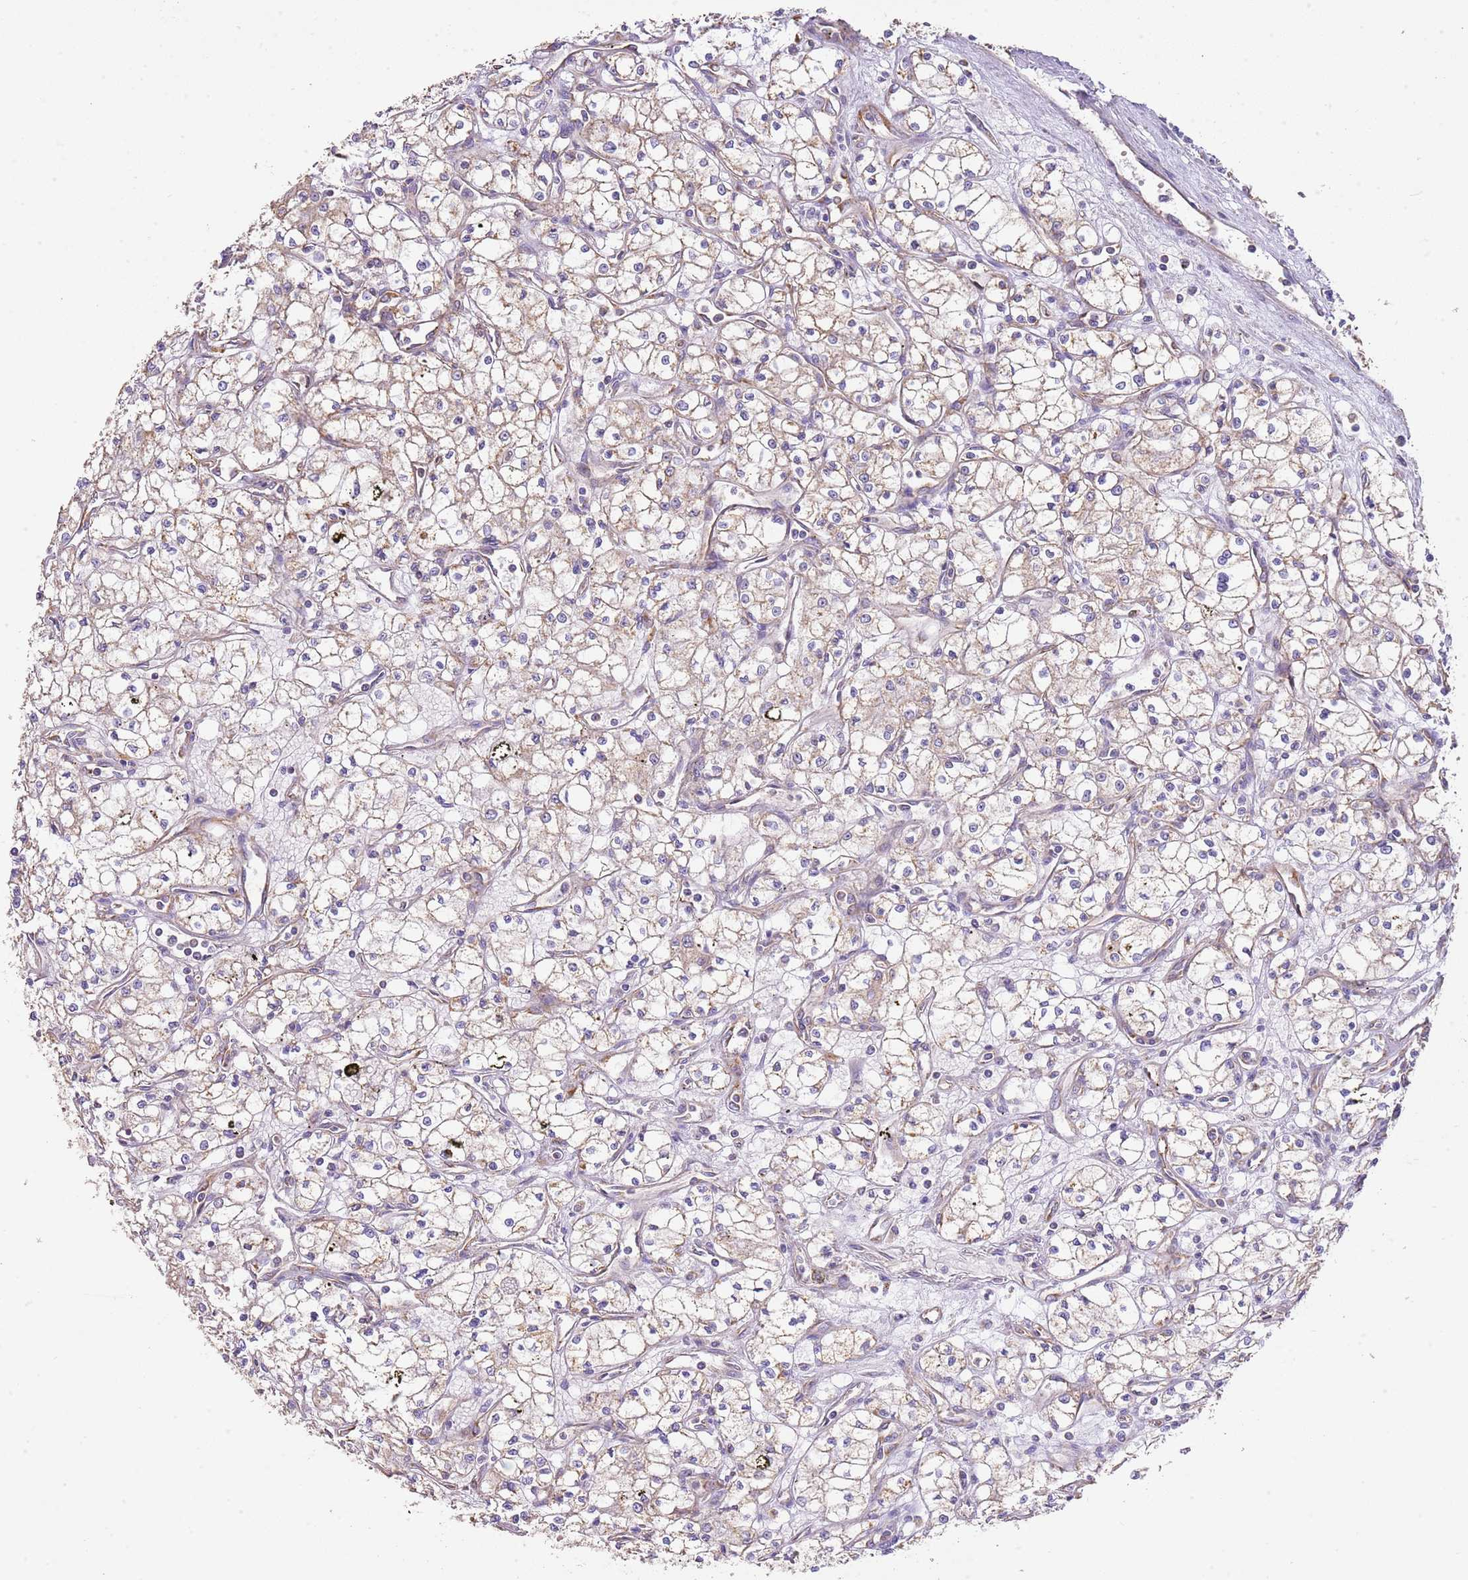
{"staining": {"intensity": "weak", "quantity": ">75%", "location": "cytoplasmic/membranous"}, "tissue": "renal cancer", "cell_type": "Tumor cells", "image_type": "cancer", "snomed": [{"axis": "morphology", "description": "Adenocarcinoma, NOS"}, {"axis": "topography", "description": "Kidney"}], "caption": "Human renal cancer stained for a protein (brown) exhibits weak cytoplasmic/membranous positive positivity in approximately >75% of tumor cells.", "gene": "DOCK9", "patient": {"sex": "male", "age": 59}}